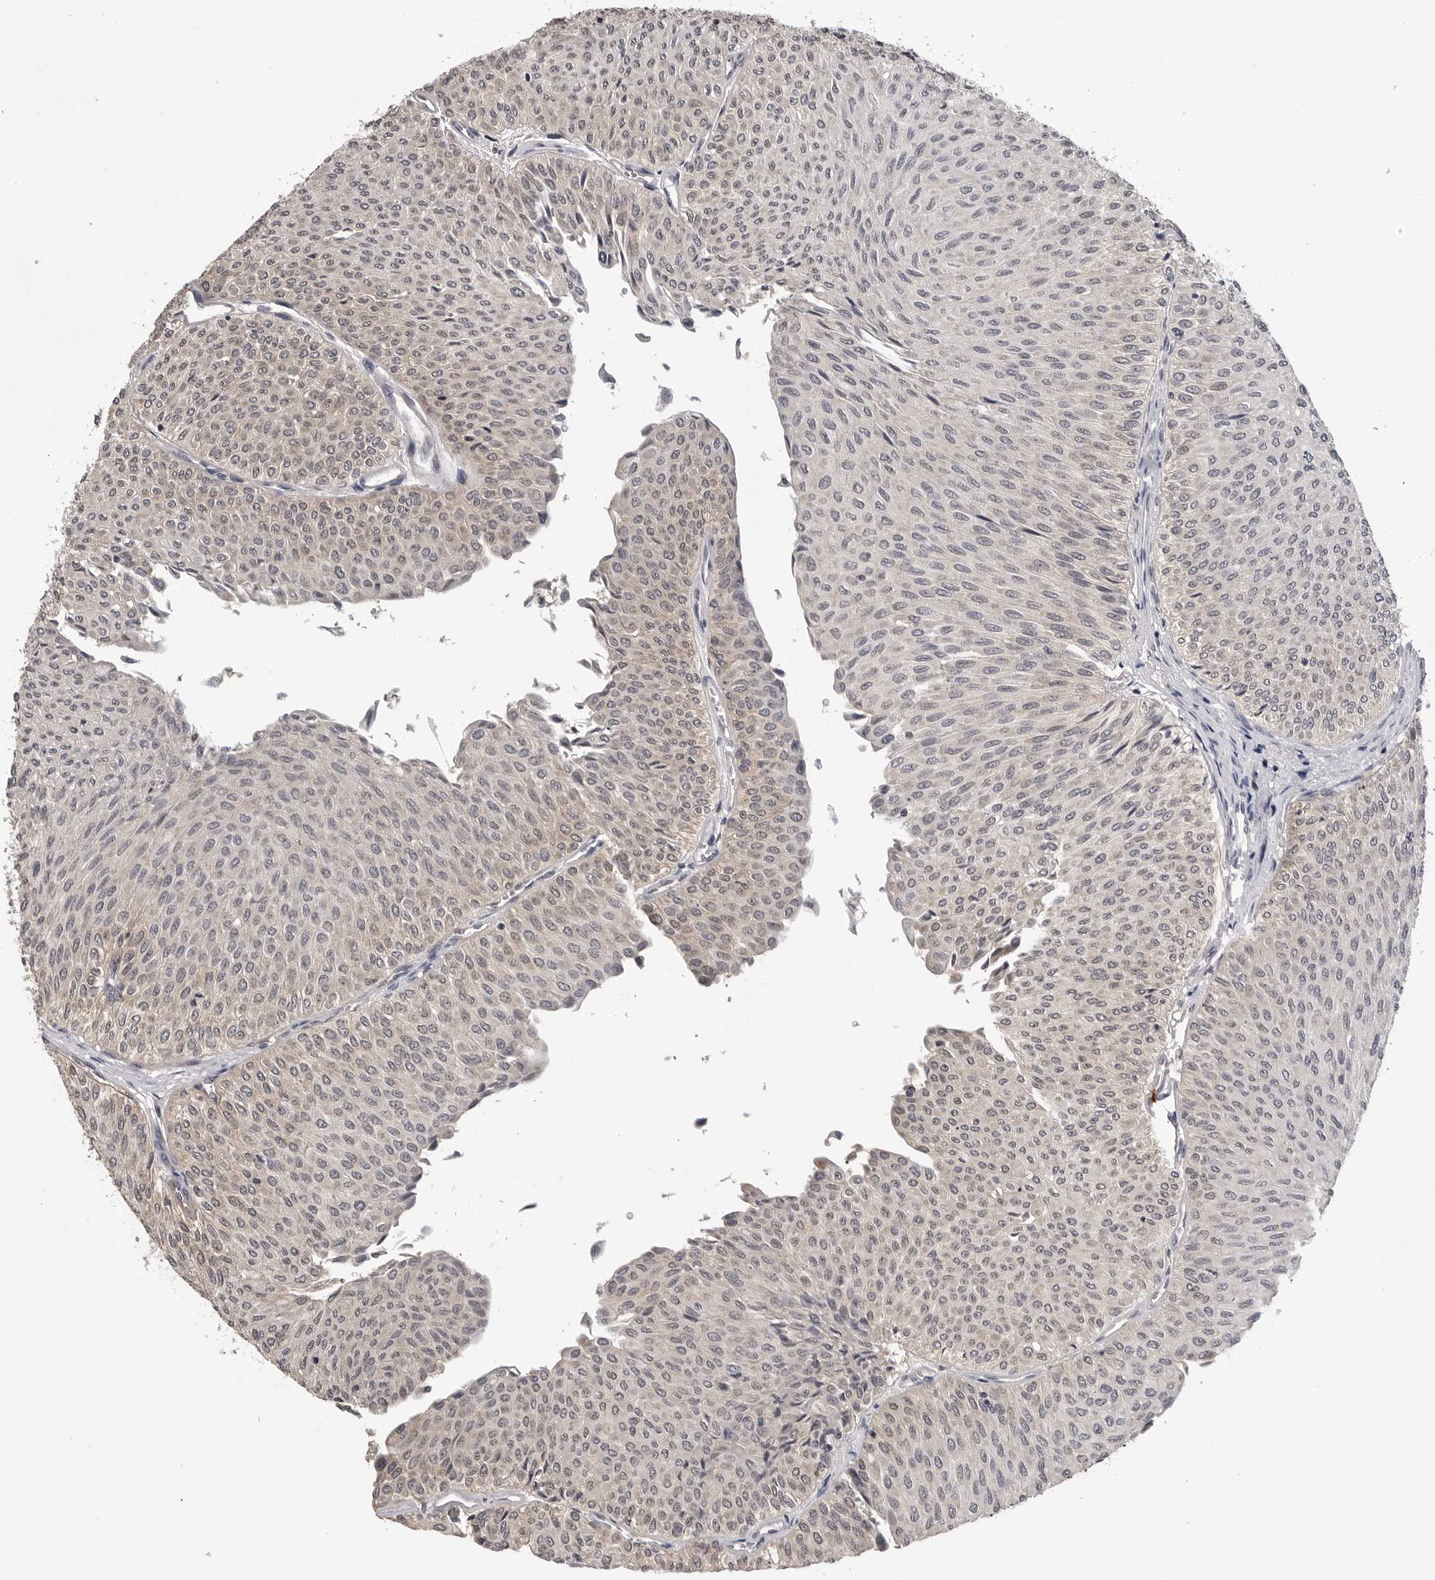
{"staining": {"intensity": "weak", "quantity": "<25%", "location": "cytoplasmic/membranous,nuclear"}, "tissue": "urothelial cancer", "cell_type": "Tumor cells", "image_type": "cancer", "snomed": [{"axis": "morphology", "description": "Urothelial carcinoma, Low grade"}, {"axis": "topography", "description": "Urinary bladder"}], "caption": "High magnification brightfield microscopy of urothelial cancer stained with DAB (3,3'-diaminobenzidine) (brown) and counterstained with hematoxylin (blue): tumor cells show no significant positivity.", "gene": "TRMT13", "patient": {"sex": "male", "age": 78}}